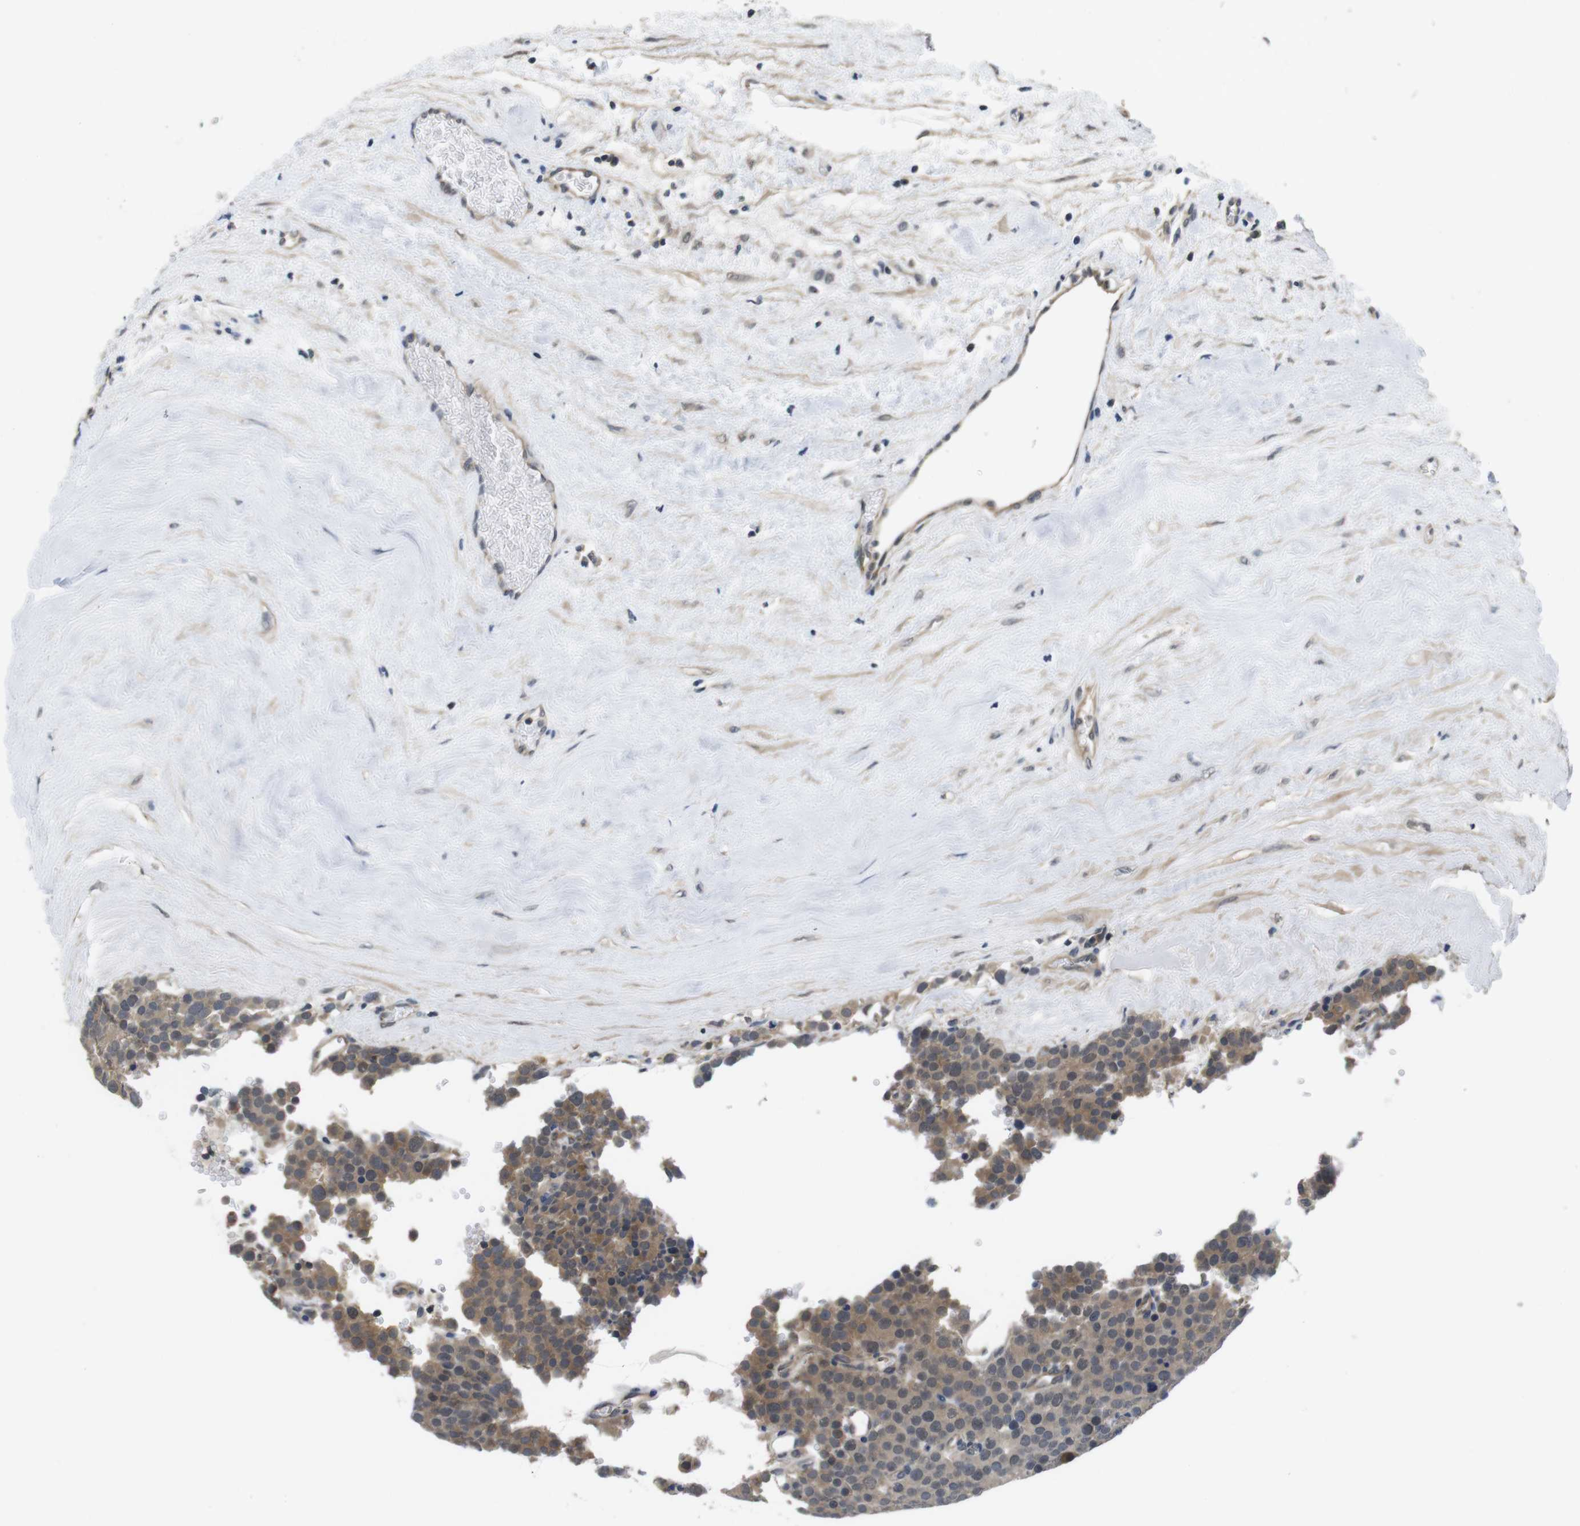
{"staining": {"intensity": "weak", "quantity": ">75%", "location": "cytoplasmic/membranous"}, "tissue": "testis cancer", "cell_type": "Tumor cells", "image_type": "cancer", "snomed": [{"axis": "morphology", "description": "Normal tissue, NOS"}, {"axis": "morphology", "description": "Seminoma, NOS"}, {"axis": "topography", "description": "Testis"}], "caption": "Immunohistochemical staining of testis seminoma shows low levels of weak cytoplasmic/membranous protein positivity in about >75% of tumor cells. Immunohistochemistry (ihc) stains the protein of interest in brown and the nuclei are stained blue.", "gene": "FADD", "patient": {"sex": "male", "age": 71}}